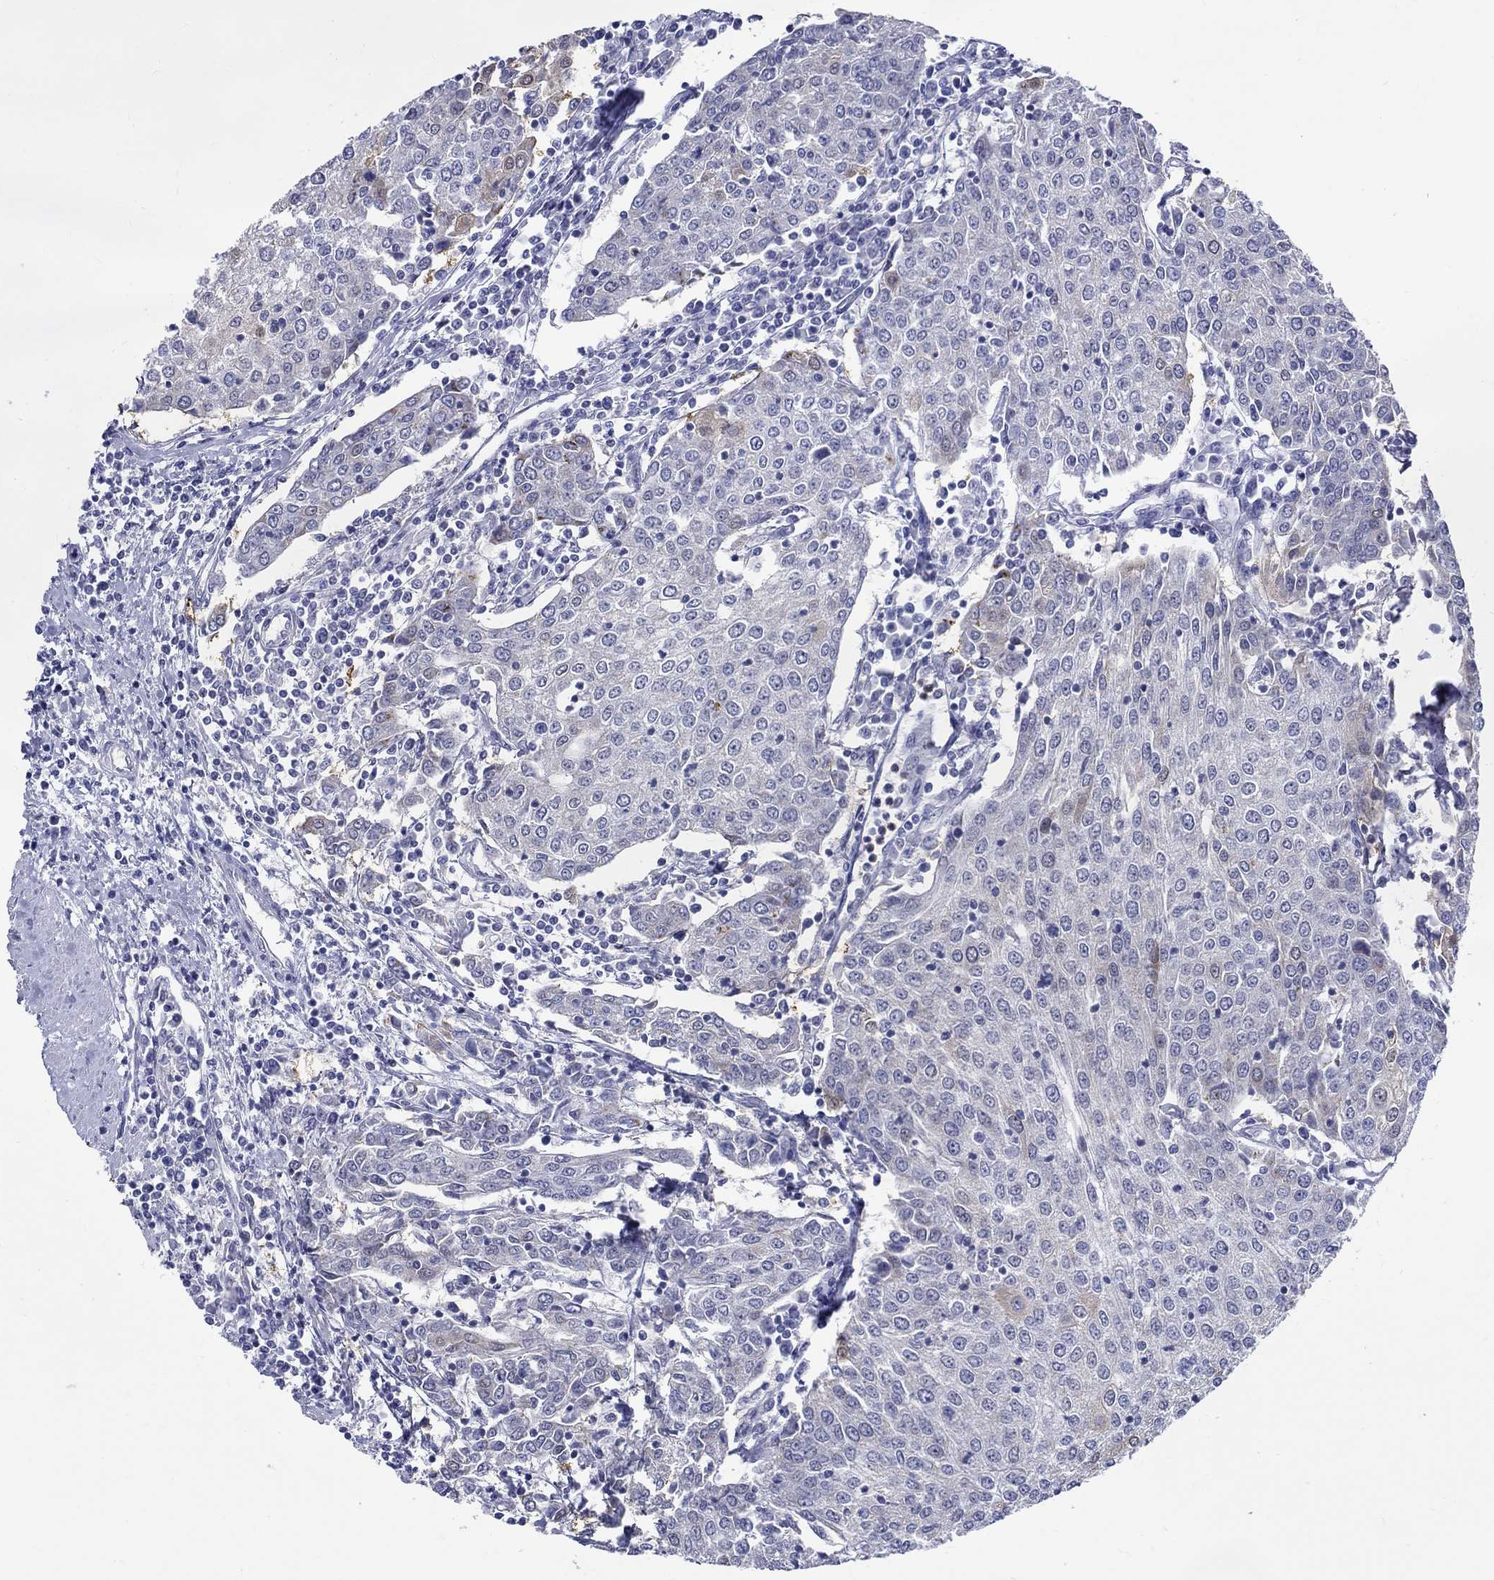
{"staining": {"intensity": "negative", "quantity": "none", "location": "none"}, "tissue": "urothelial cancer", "cell_type": "Tumor cells", "image_type": "cancer", "snomed": [{"axis": "morphology", "description": "Urothelial carcinoma, High grade"}, {"axis": "topography", "description": "Urinary bladder"}], "caption": "Tumor cells show no significant protein staining in urothelial cancer.", "gene": "ST6GALNAC1", "patient": {"sex": "female", "age": 85}}